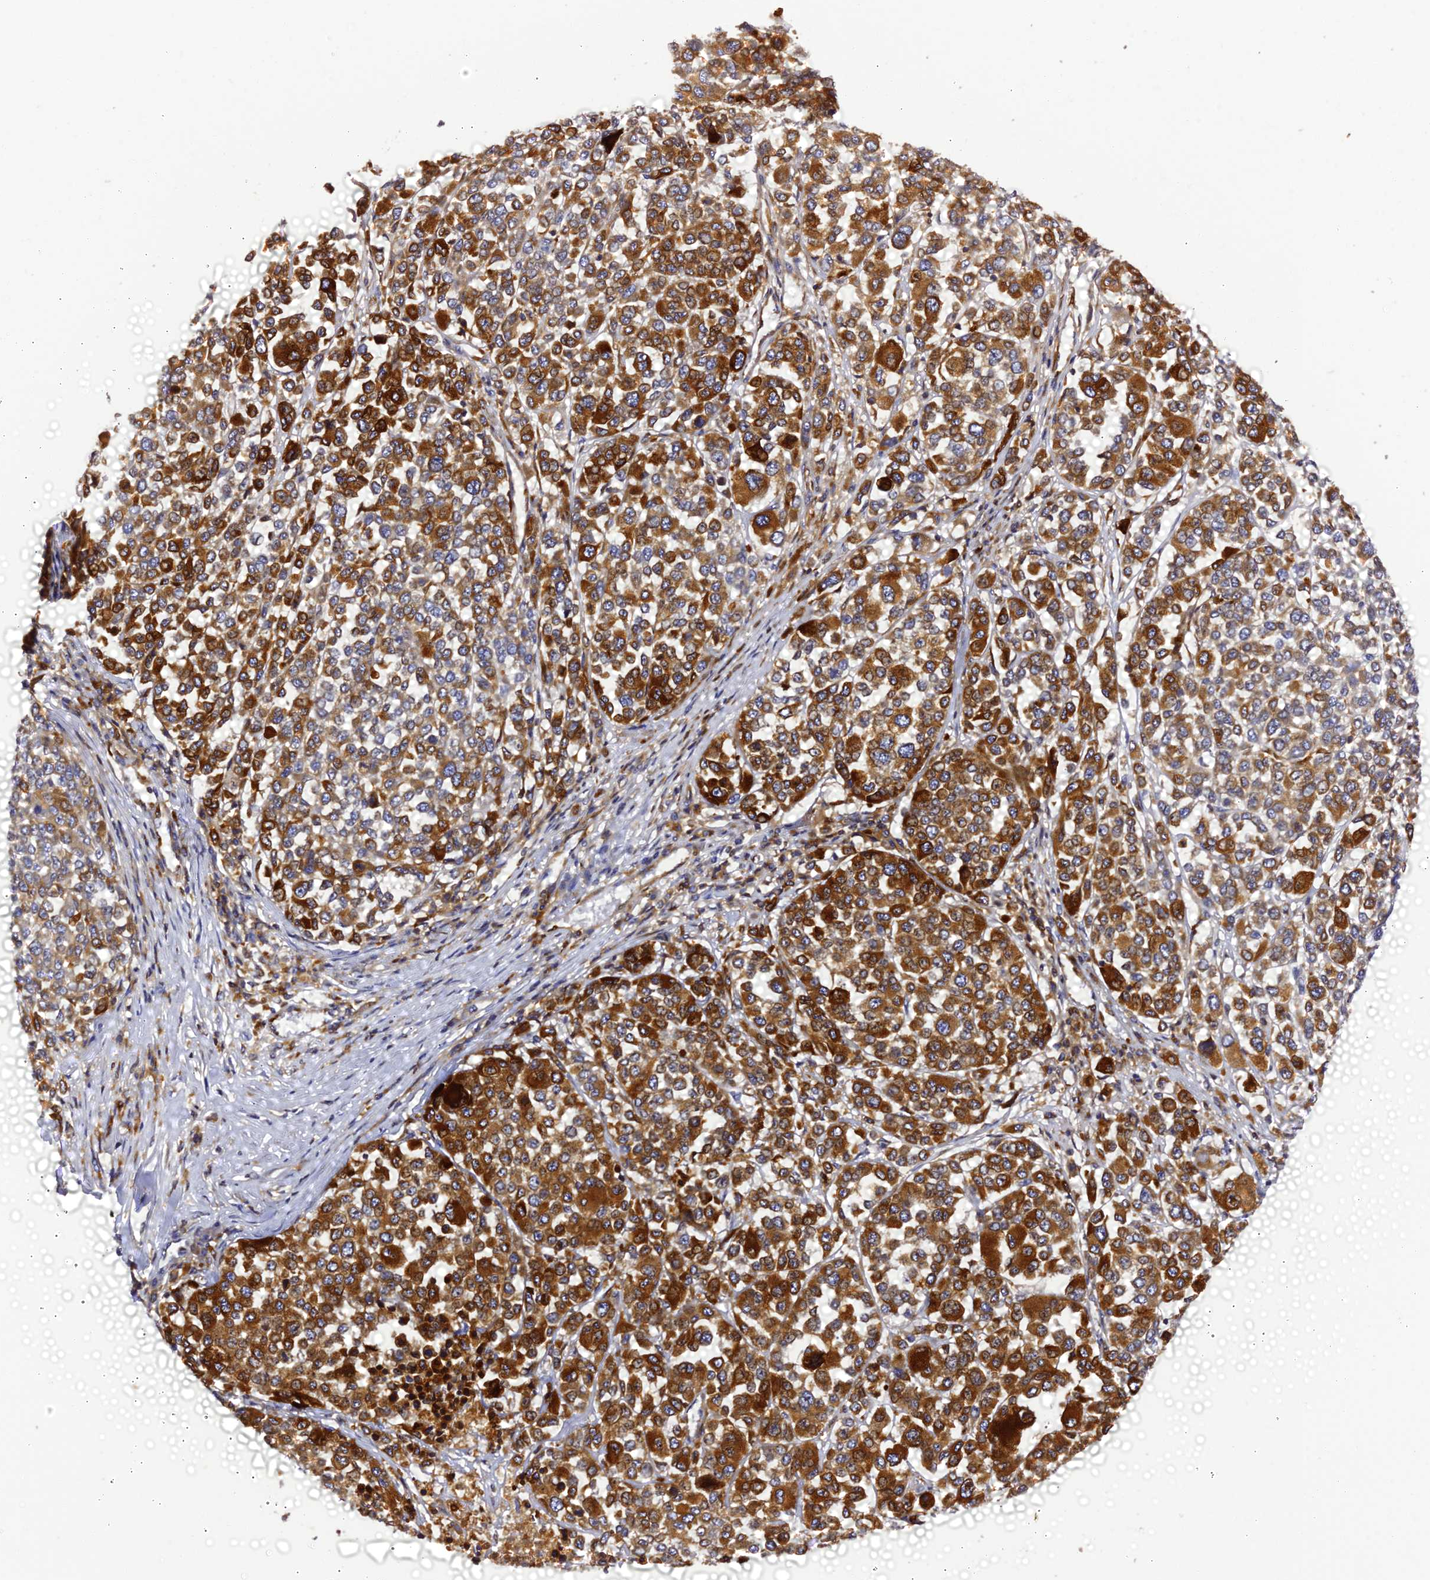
{"staining": {"intensity": "strong", "quantity": ">75%", "location": "cytoplasmic/membranous"}, "tissue": "melanoma", "cell_type": "Tumor cells", "image_type": "cancer", "snomed": [{"axis": "morphology", "description": "Malignant melanoma, Metastatic site"}, {"axis": "topography", "description": "Lymph node"}], "caption": "Malignant melanoma (metastatic site) stained for a protein (brown) reveals strong cytoplasmic/membranous positive staining in about >75% of tumor cells.", "gene": "TRPV2", "patient": {"sex": "male", "age": 44}}